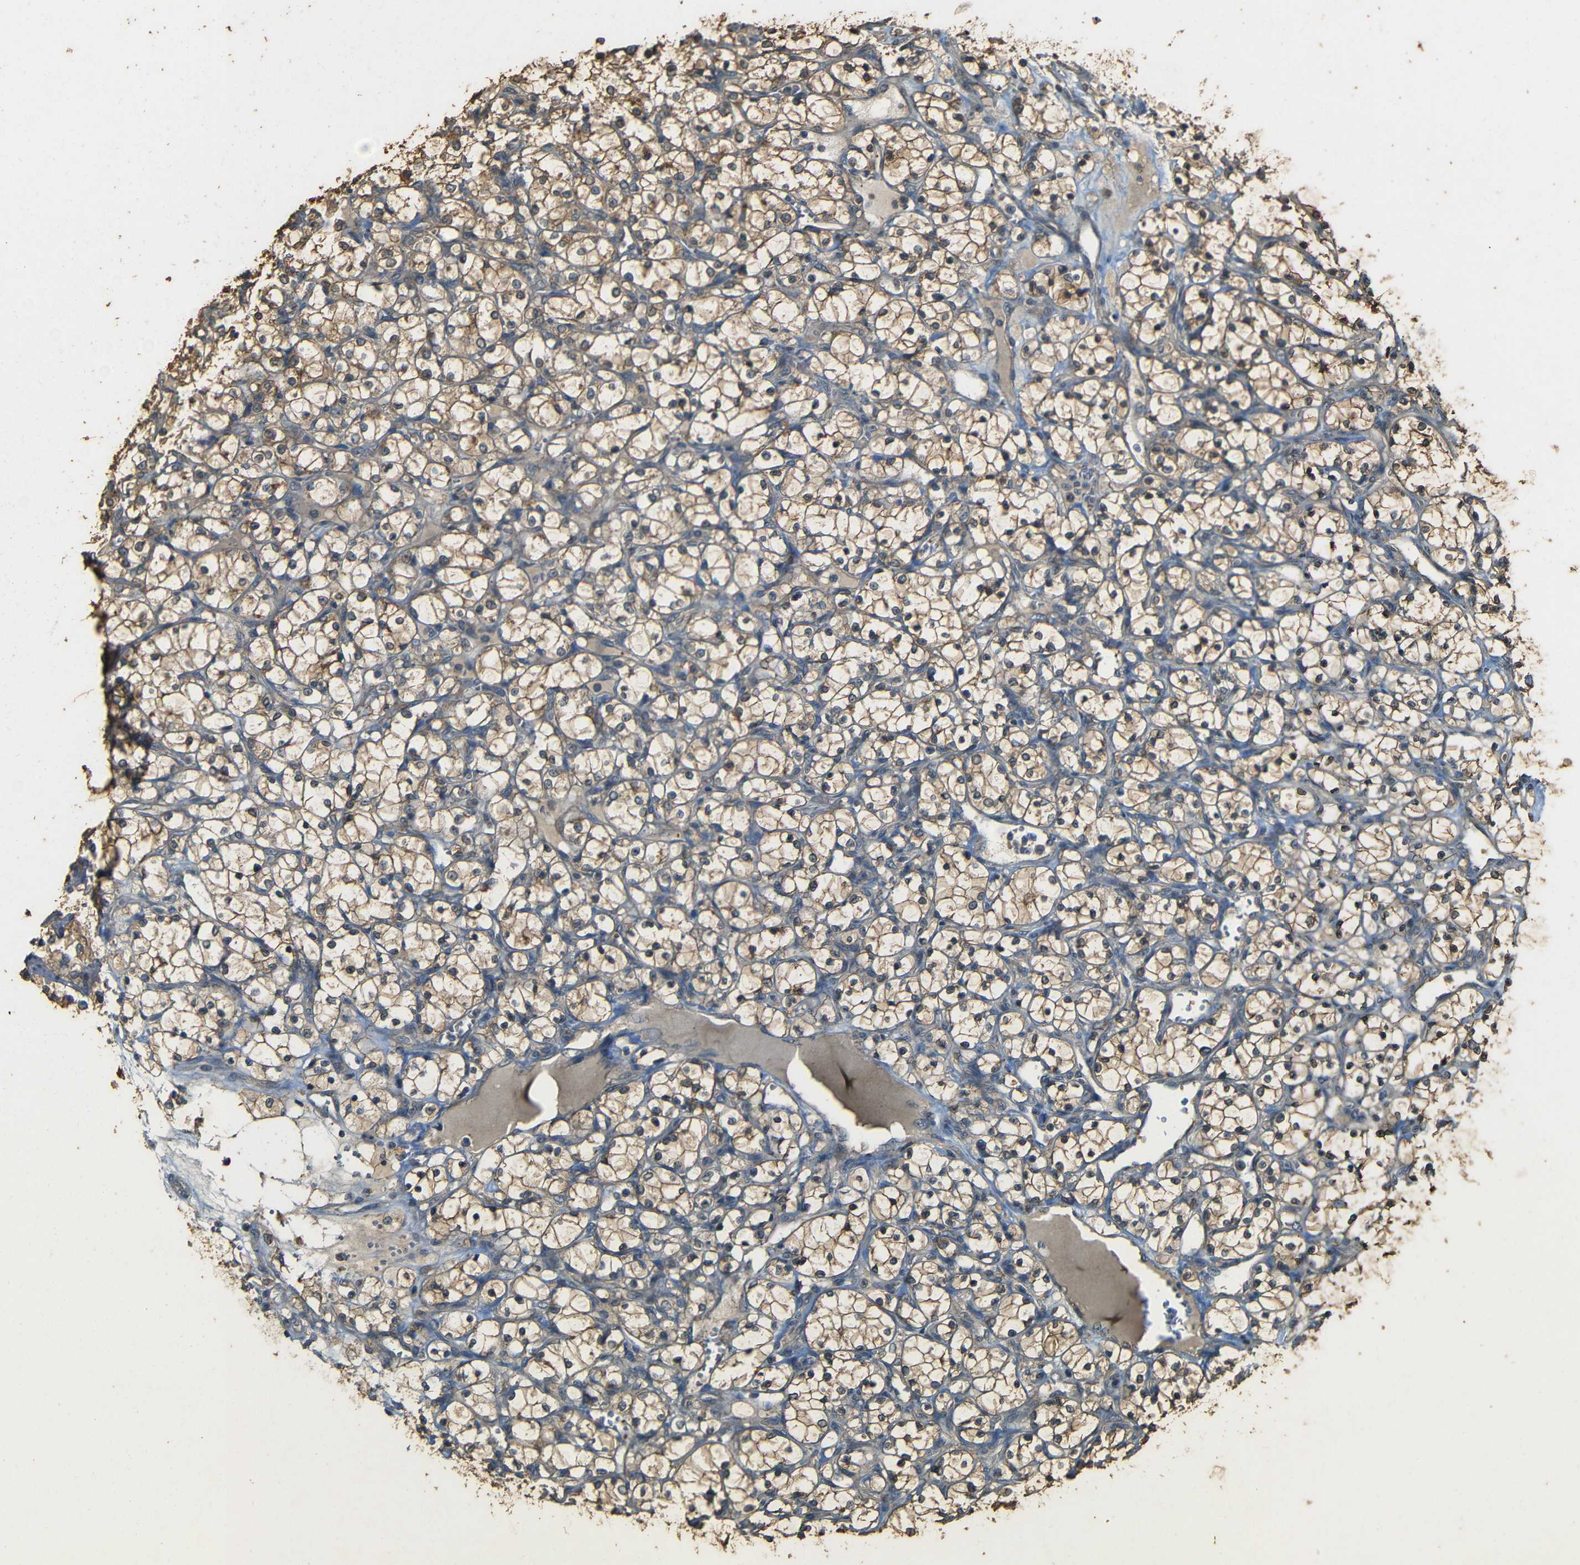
{"staining": {"intensity": "moderate", "quantity": ">75%", "location": "cytoplasmic/membranous"}, "tissue": "renal cancer", "cell_type": "Tumor cells", "image_type": "cancer", "snomed": [{"axis": "morphology", "description": "Adenocarcinoma, NOS"}, {"axis": "topography", "description": "Kidney"}], "caption": "About >75% of tumor cells in renal adenocarcinoma show moderate cytoplasmic/membranous protein staining as visualized by brown immunohistochemical staining.", "gene": "PDE5A", "patient": {"sex": "female", "age": 69}}